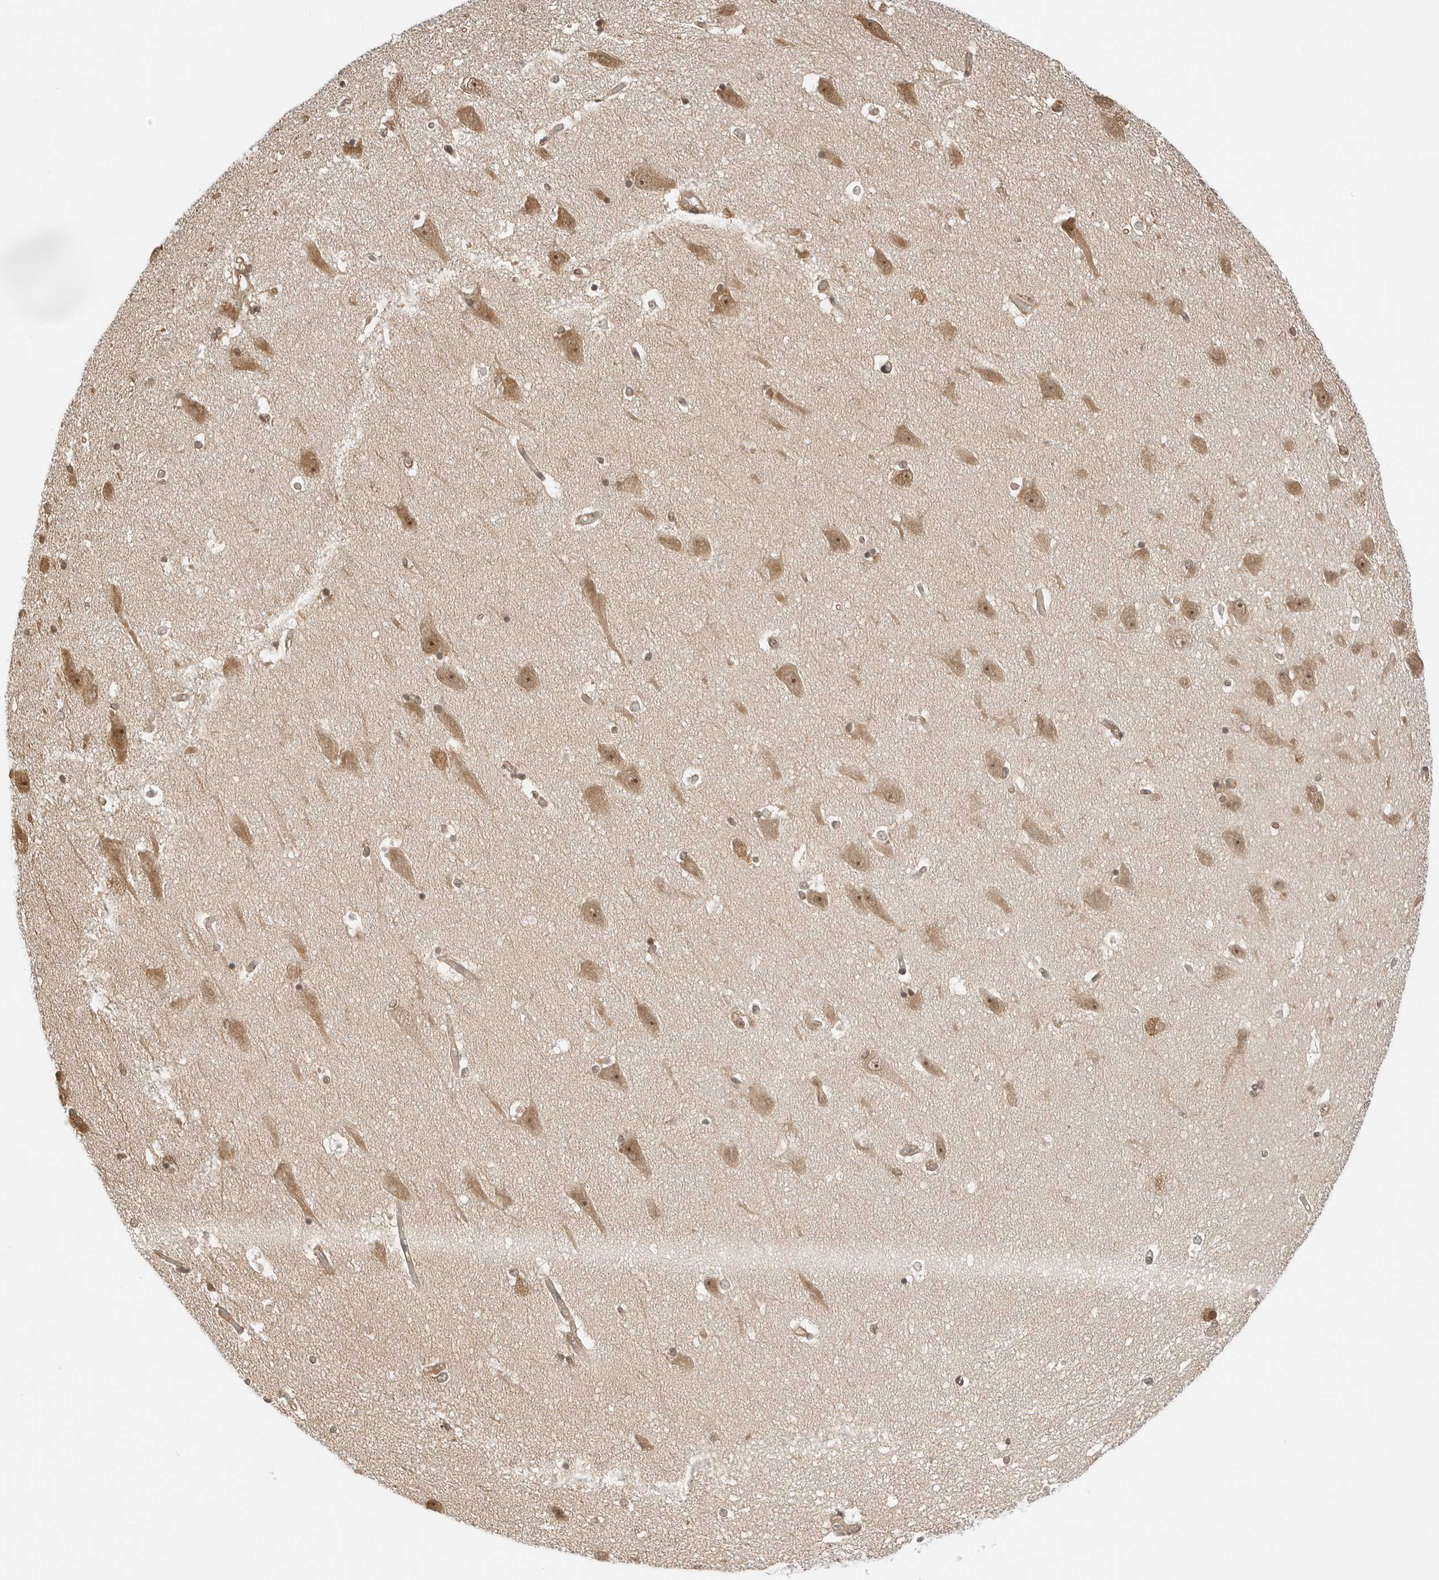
{"staining": {"intensity": "weak", "quantity": "25%-75%", "location": "nuclear"}, "tissue": "hippocampus", "cell_type": "Glial cells", "image_type": "normal", "snomed": [{"axis": "morphology", "description": "Normal tissue, NOS"}, {"axis": "topography", "description": "Hippocampus"}], "caption": "Immunohistochemical staining of normal human hippocampus displays weak nuclear protein positivity in approximately 25%-75% of glial cells.", "gene": "NUDC", "patient": {"sex": "male", "age": 45}}